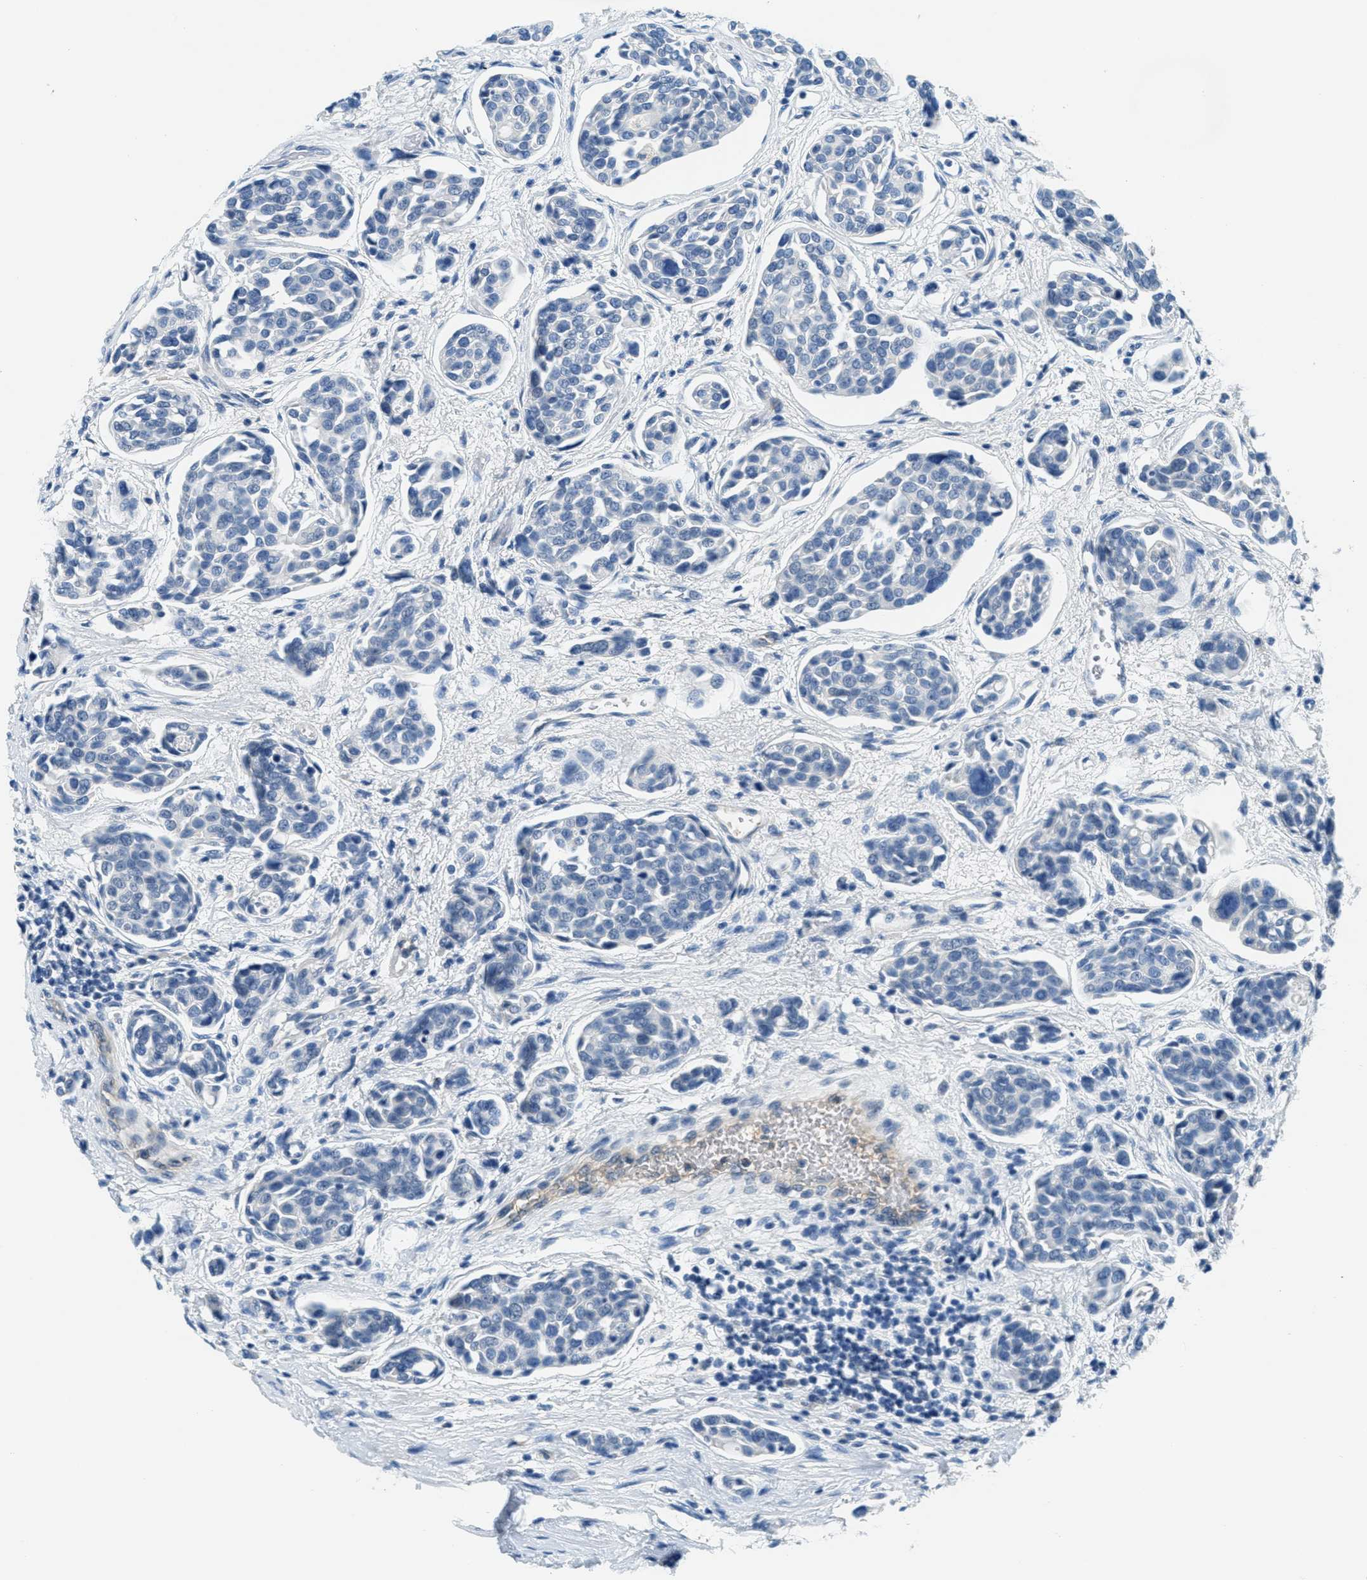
{"staining": {"intensity": "negative", "quantity": "none", "location": "none"}, "tissue": "urothelial cancer", "cell_type": "Tumor cells", "image_type": "cancer", "snomed": [{"axis": "morphology", "description": "Urothelial carcinoma, High grade"}, {"axis": "topography", "description": "Urinary bladder"}], "caption": "Immunohistochemistry (IHC) of human urothelial cancer demonstrates no expression in tumor cells. (DAB immunohistochemistry (IHC) with hematoxylin counter stain).", "gene": "A2M", "patient": {"sex": "male", "age": 78}}